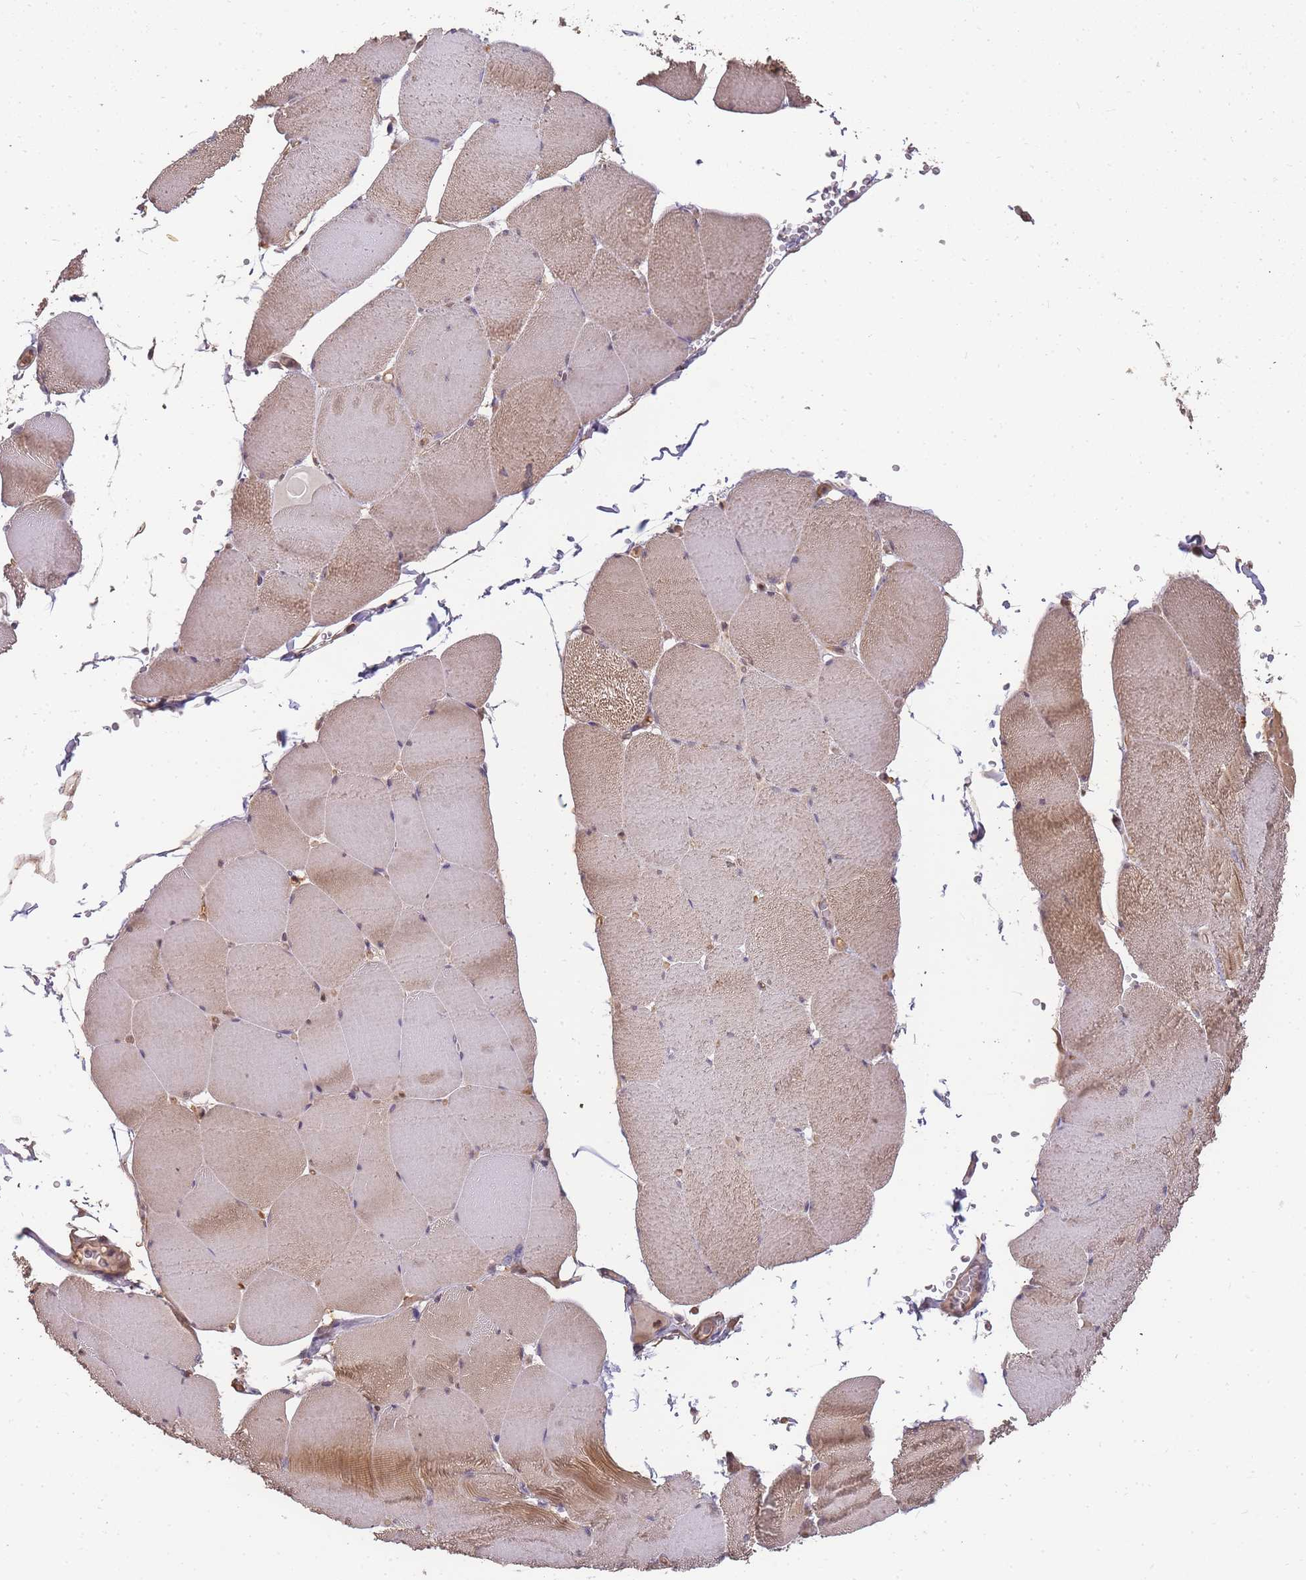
{"staining": {"intensity": "moderate", "quantity": ">75%", "location": "cytoplasmic/membranous"}, "tissue": "skeletal muscle", "cell_type": "Myocytes", "image_type": "normal", "snomed": [{"axis": "morphology", "description": "Normal tissue, NOS"}, {"axis": "topography", "description": "Skeletal muscle"}, {"axis": "topography", "description": "Head-Neck"}], "caption": "Myocytes show moderate cytoplasmic/membranous positivity in about >75% of cells in unremarkable skeletal muscle.", "gene": "CDKN2AIPNL", "patient": {"sex": "male", "age": 66}}